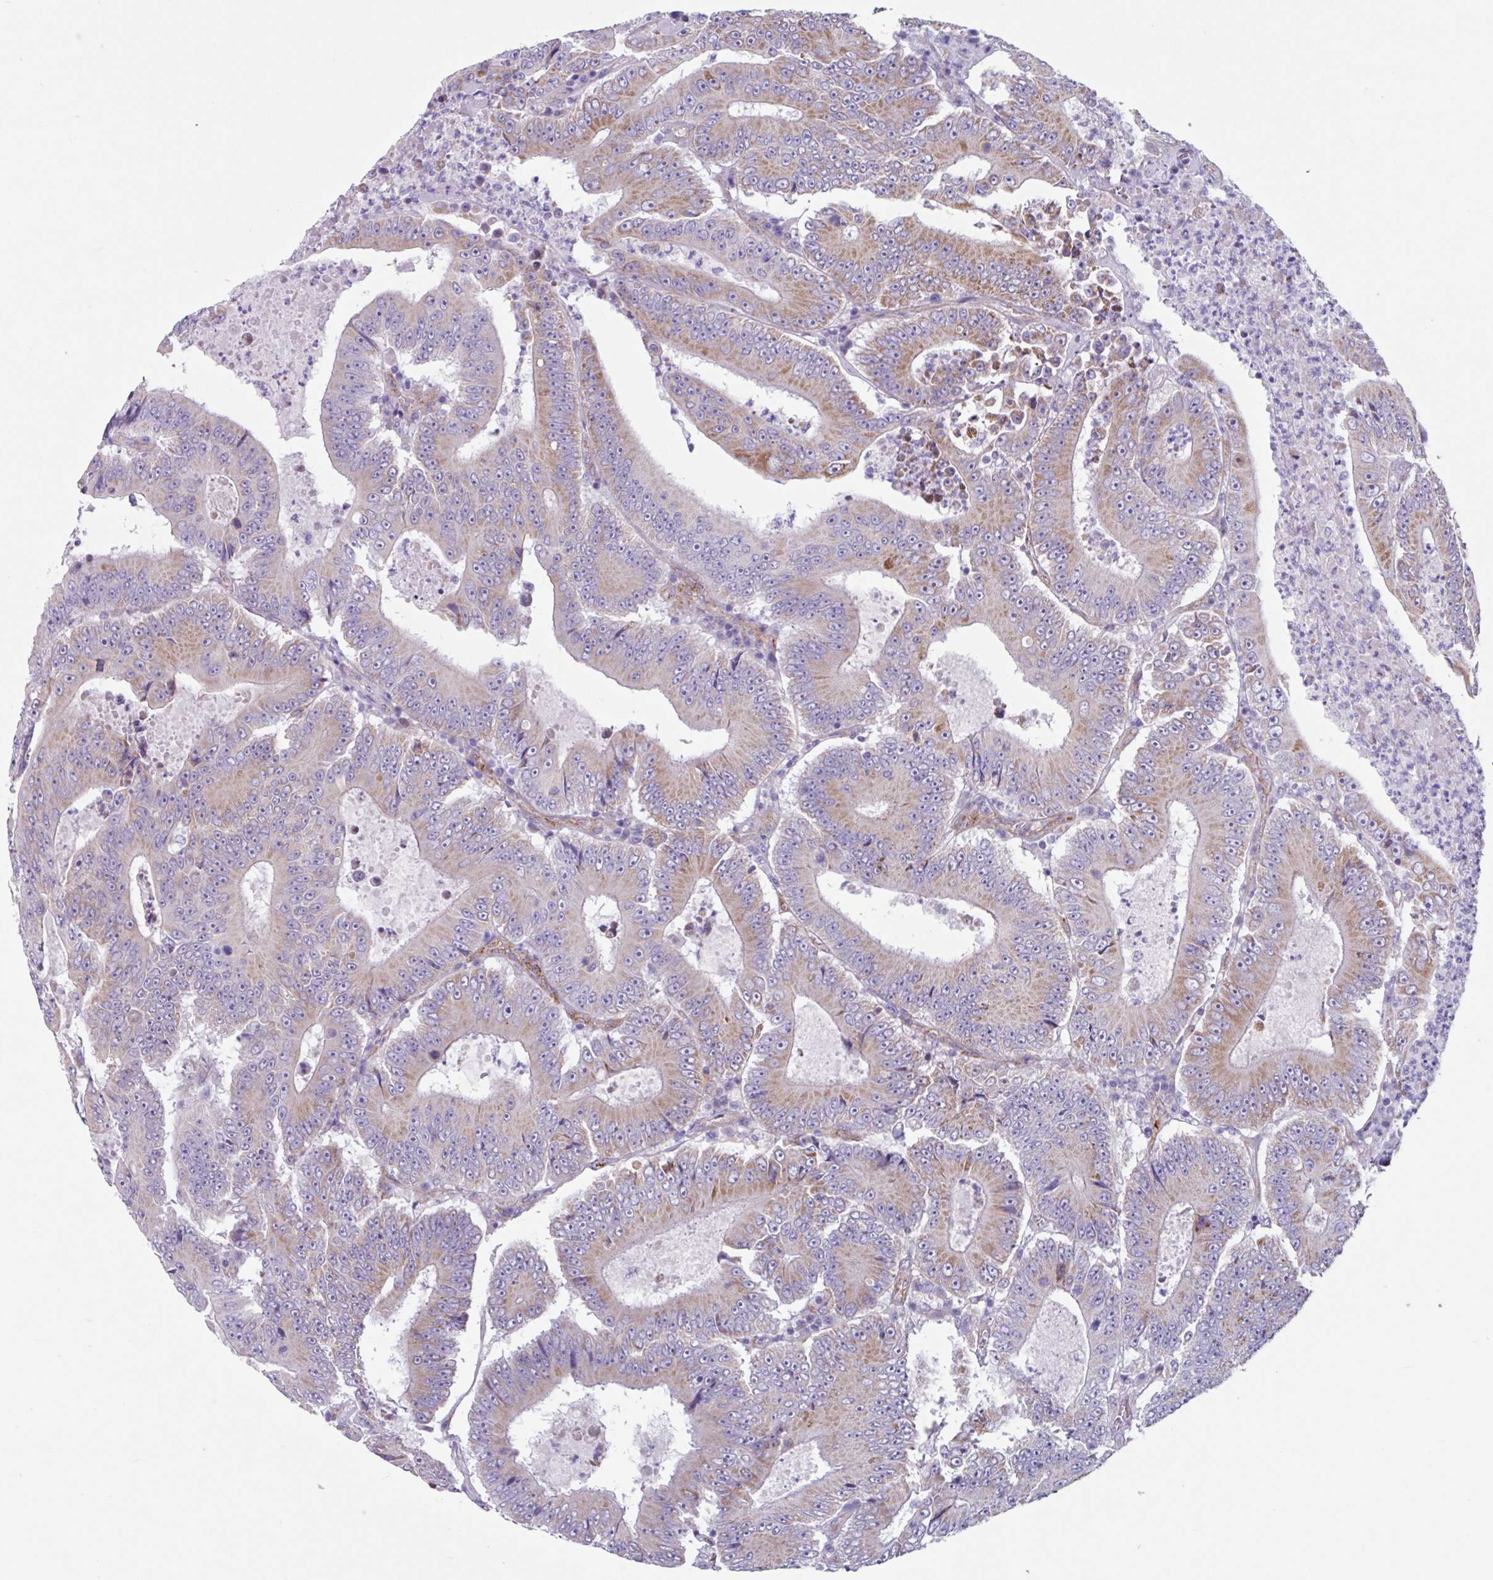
{"staining": {"intensity": "moderate", "quantity": "25%-75%", "location": "cytoplasmic/membranous"}, "tissue": "colorectal cancer", "cell_type": "Tumor cells", "image_type": "cancer", "snomed": [{"axis": "morphology", "description": "Adenocarcinoma, NOS"}, {"axis": "topography", "description": "Colon"}], "caption": "A brown stain labels moderate cytoplasmic/membranous staining of a protein in human colorectal adenocarcinoma tumor cells.", "gene": "OTULIN", "patient": {"sex": "male", "age": 83}}